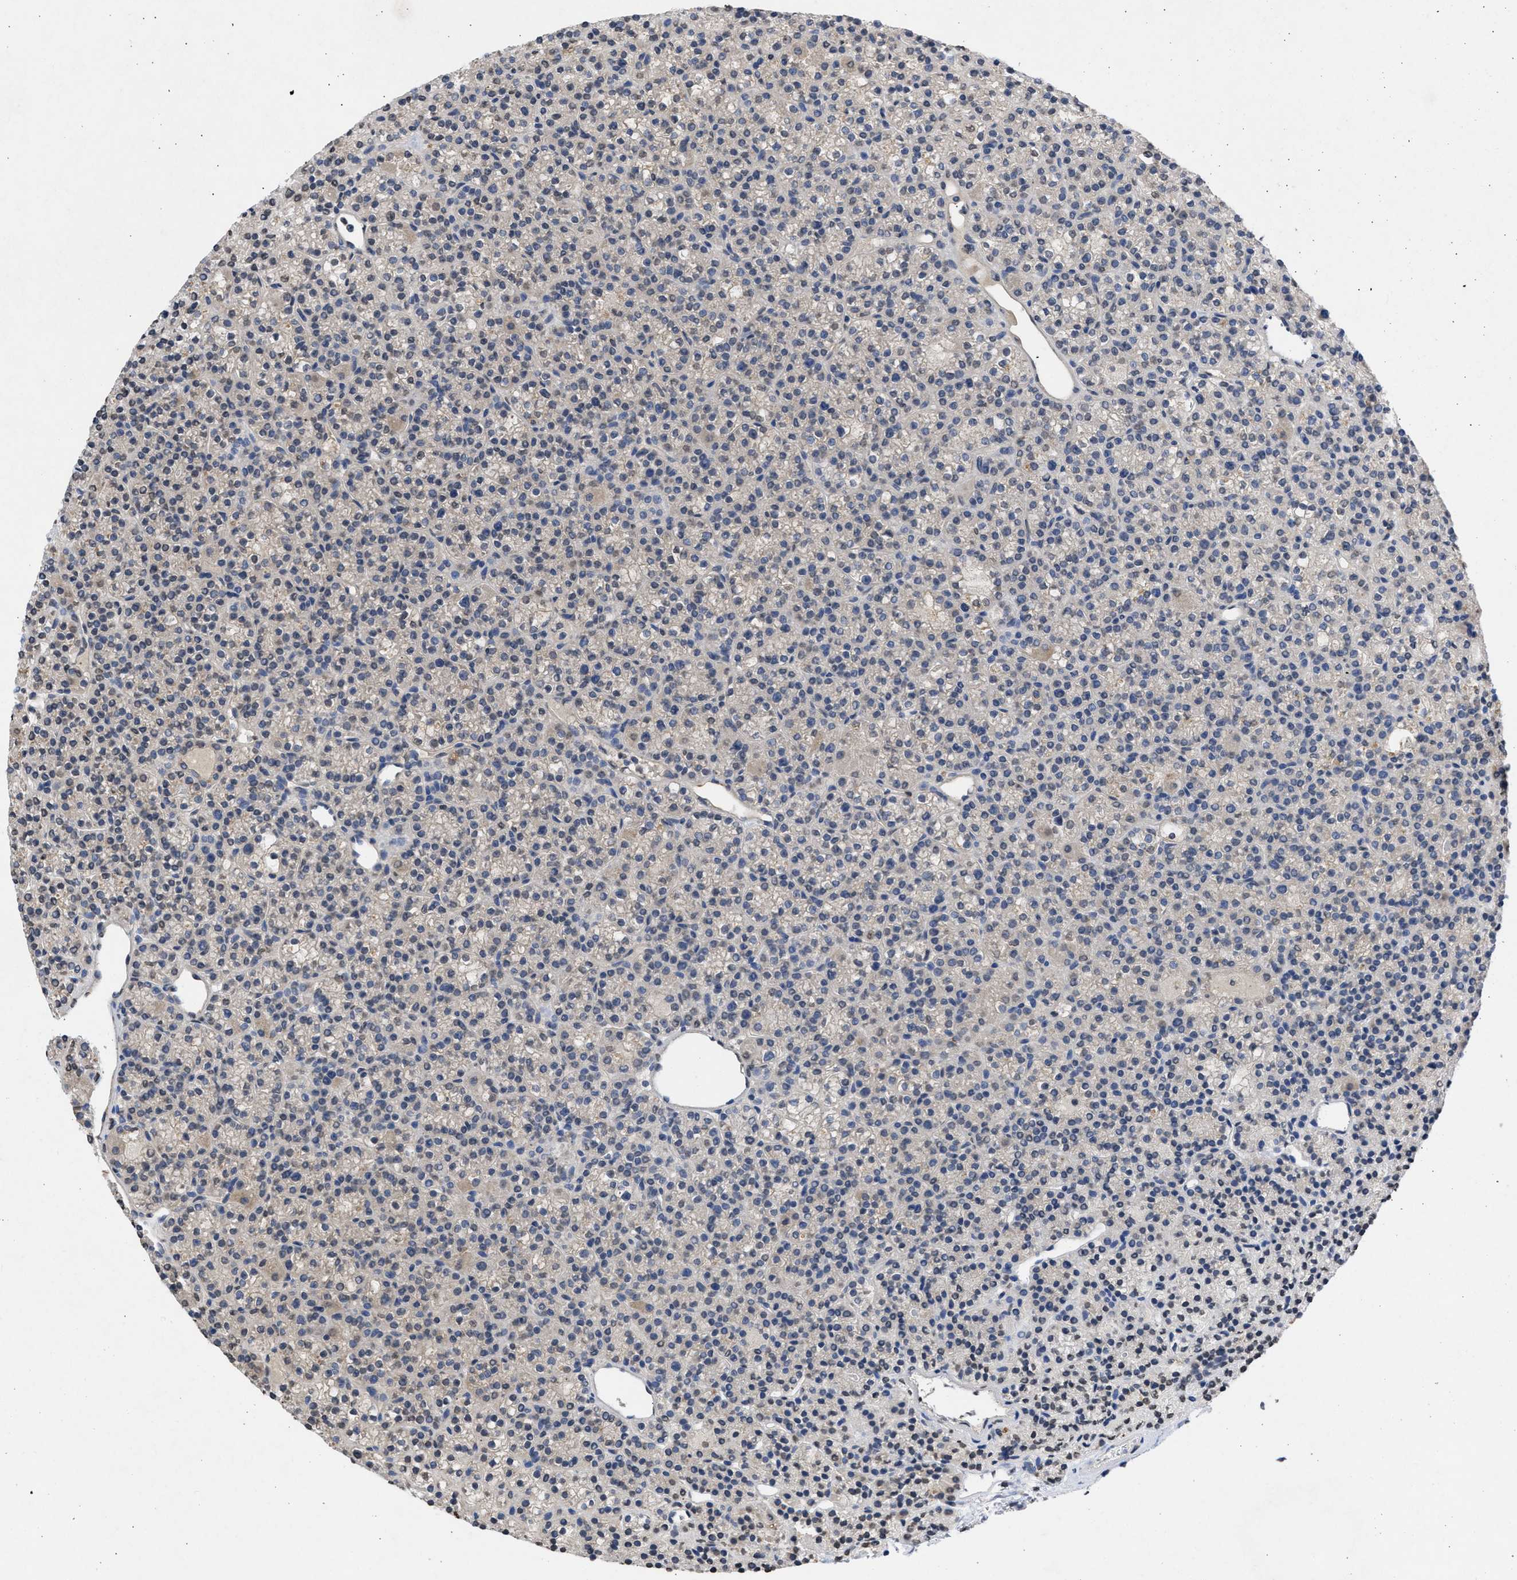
{"staining": {"intensity": "moderate", "quantity": "25%-75%", "location": "nuclear"}, "tissue": "parathyroid gland", "cell_type": "Glandular cells", "image_type": "normal", "snomed": [{"axis": "morphology", "description": "Normal tissue, NOS"}, {"axis": "morphology", "description": "Adenoma, NOS"}, {"axis": "topography", "description": "Parathyroid gland"}], "caption": "Glandular cells exhibit moderate nuclear expression in about 25%-75% of cells in normal parathyroid gland.", "gene": "NUP35", "patient": {"sex": "female", "age": 64}}